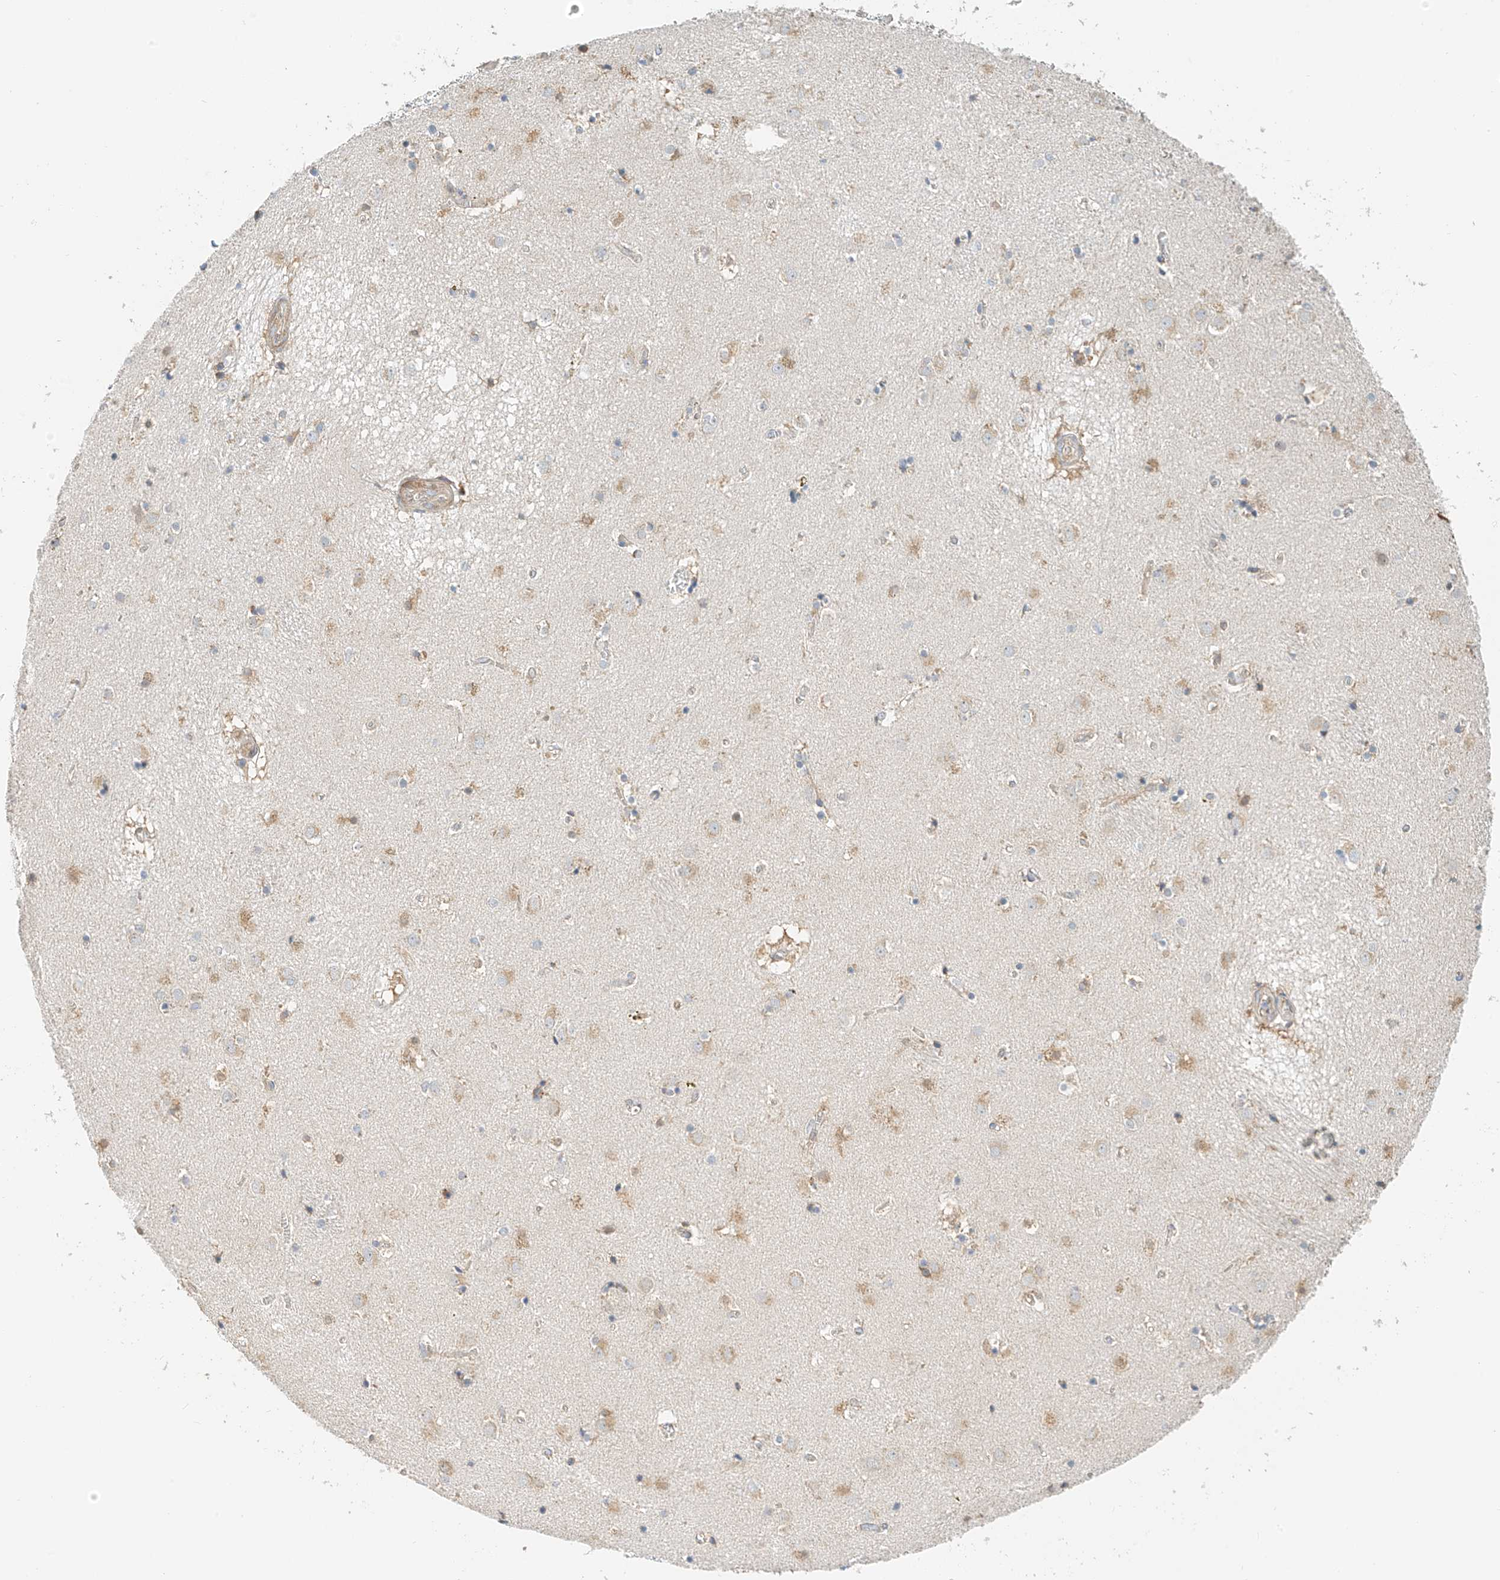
{"staining": {"intensity": "moderate", "quantity": "<25%", "location": "cytoplasmic/membranous"}, "tissue": "caudate", "cell_type": "Glial cells", "image_type": "normal", "snomed": [{"axis": "morphology", "description": "Normal tissue, NOS"}, {"axis": "topography", "description": "Lateral ventricle wall"}], "caption": "Protein staining by immunohistochemistry shows moderate cytoplasmic/membranous expression in approximately <25% of glial cells in unremarkable caudate.", "gene": "PPA2", "patient": {"sex": "male", "age": 70}}